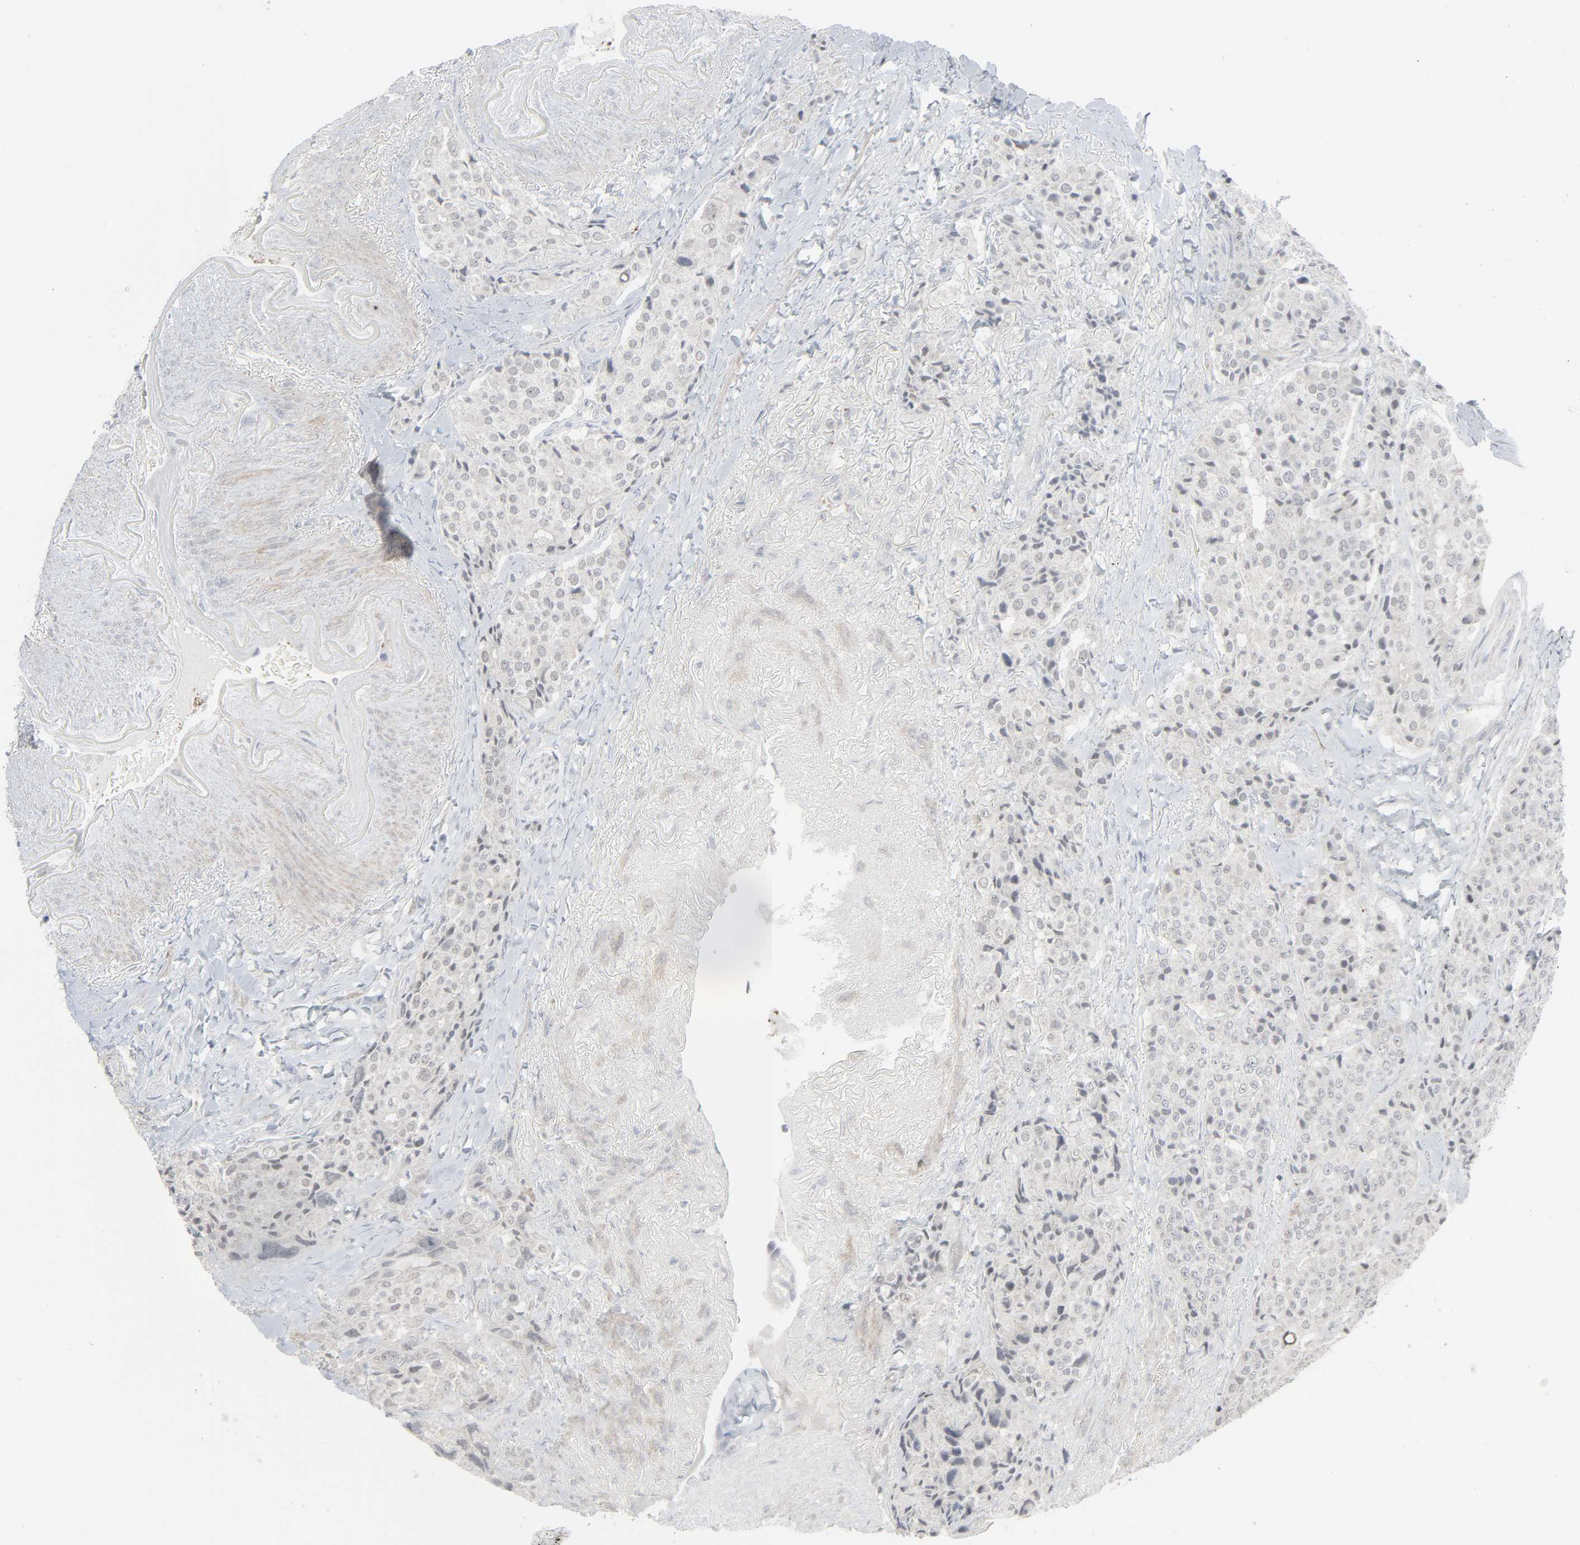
{"staining": {"intensity": "negative", "quantity": "none", "location": "none"}, "tissue": "carcinoid", "cell_type": "Tumor cells", "image_type": "cancer", "snomed": [{"axis": "morphology", "description": "Carcinoid, malignant, NOS"}, {"axis": "topography", "description": "Colon"}], "caption": "Immunohistochemistry (IHC) image of neoplastic tissue: carcinoid stained with DAB reveals no significant protein expression in tumor cells.", "gene": "NEUROD1", "patient": {"sex": "female", "age": 61}}